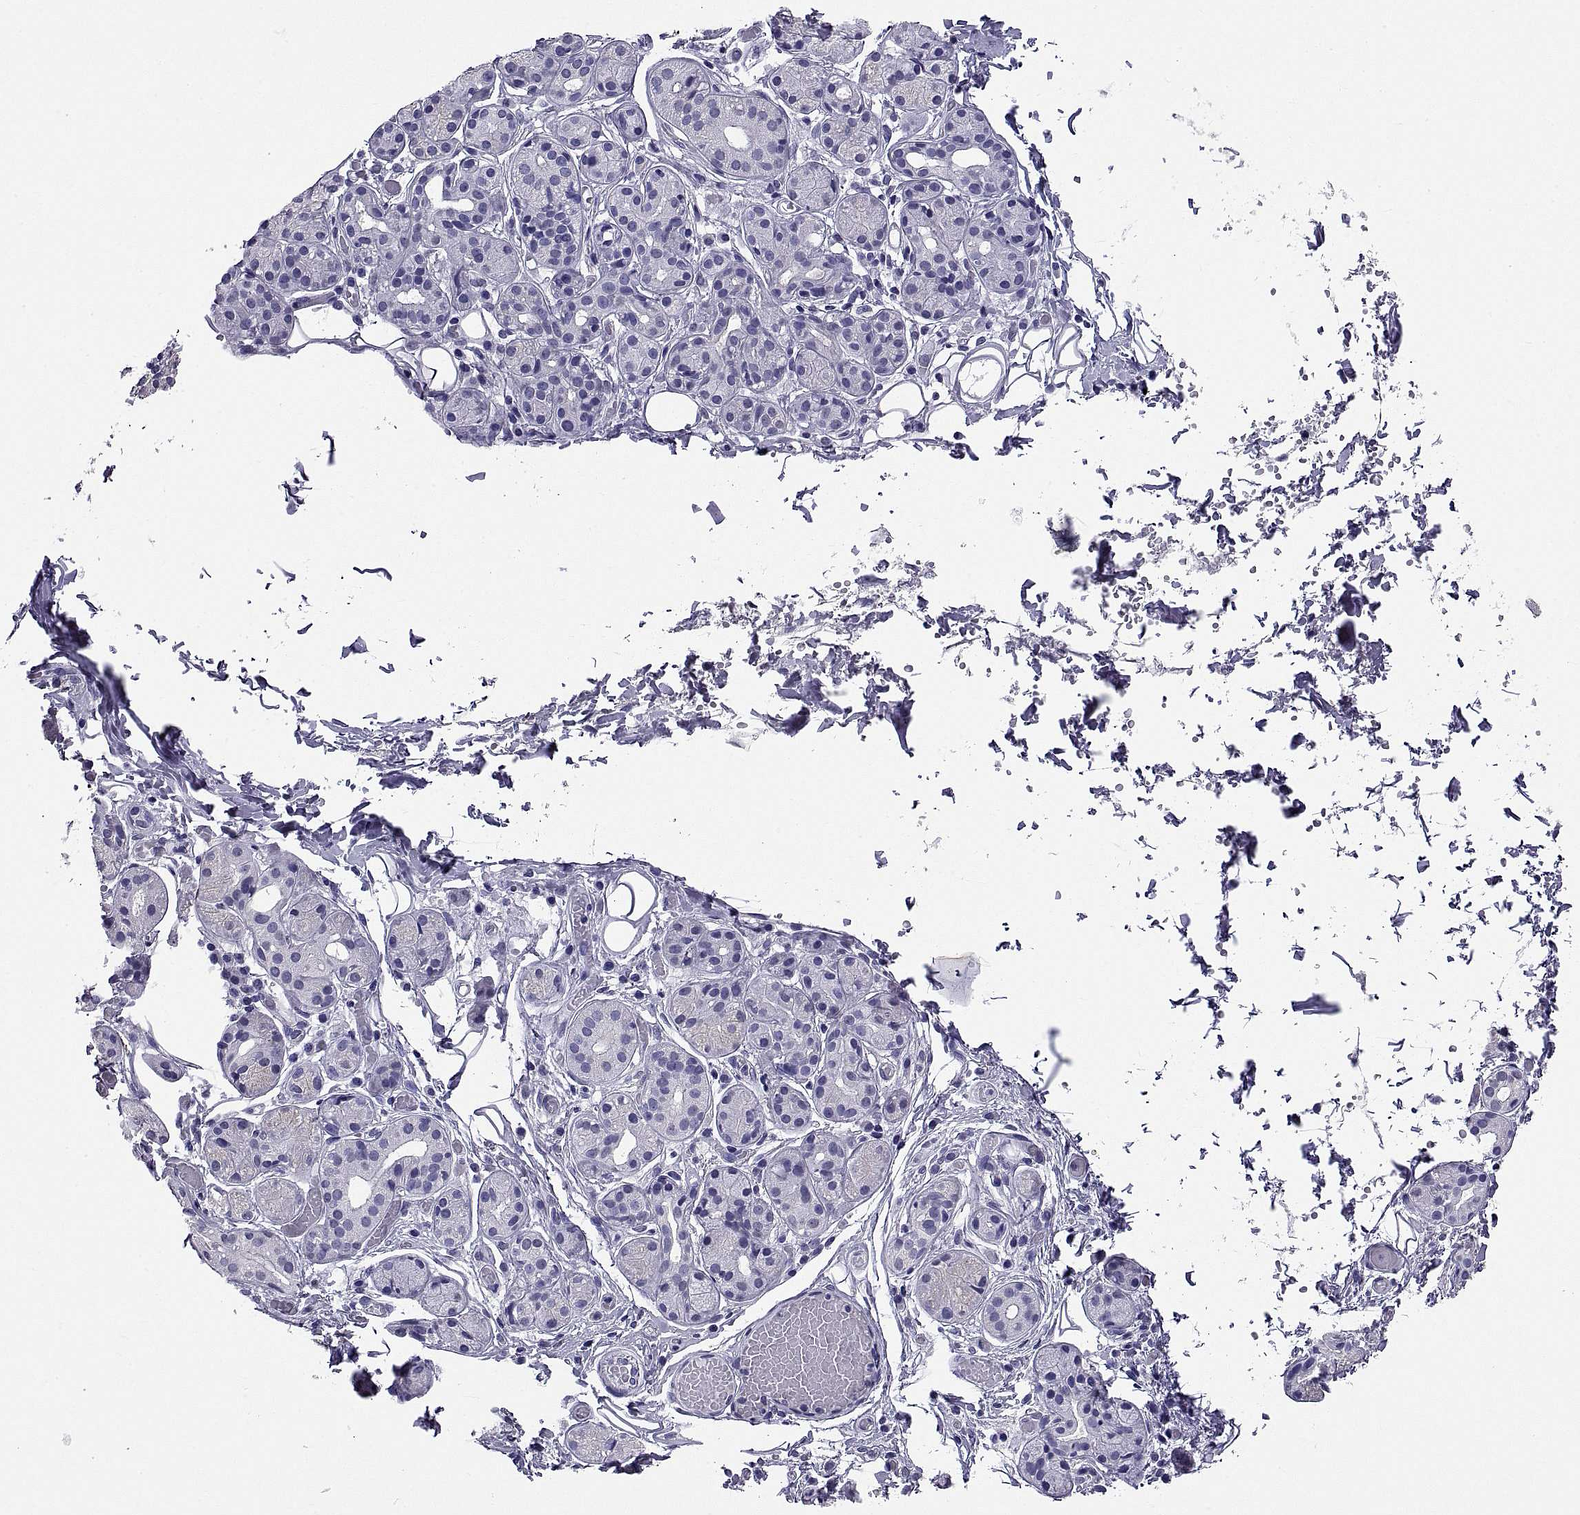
{"staining": {"intensity": "negative", "quantity": "none", "location": "none"}, "tissue": "salivary gland", "cell_type": "Glandular cells", "image_type": "normal", "snomed": [{"axis": "morphology", "description": "Normal tissue, NOS"}, {"axis": "topography", "description": "Salivary gland"}, {"axis": "topography", "description": "Peripheral nerve tissue"}], "caption": "High power microscopy histopathology image of an immunohistochemistry (IHC) micrograph of normal salivary gland, revealing no significant staining in glandular cells. The staining is performed using DAB (3,3'-diaminobenzidine) brown chromogen with nuclei counter-stained in using hematoxylin.", "gene": "TGFBR3L", "patient": {"sex": "male", "age": 71}}